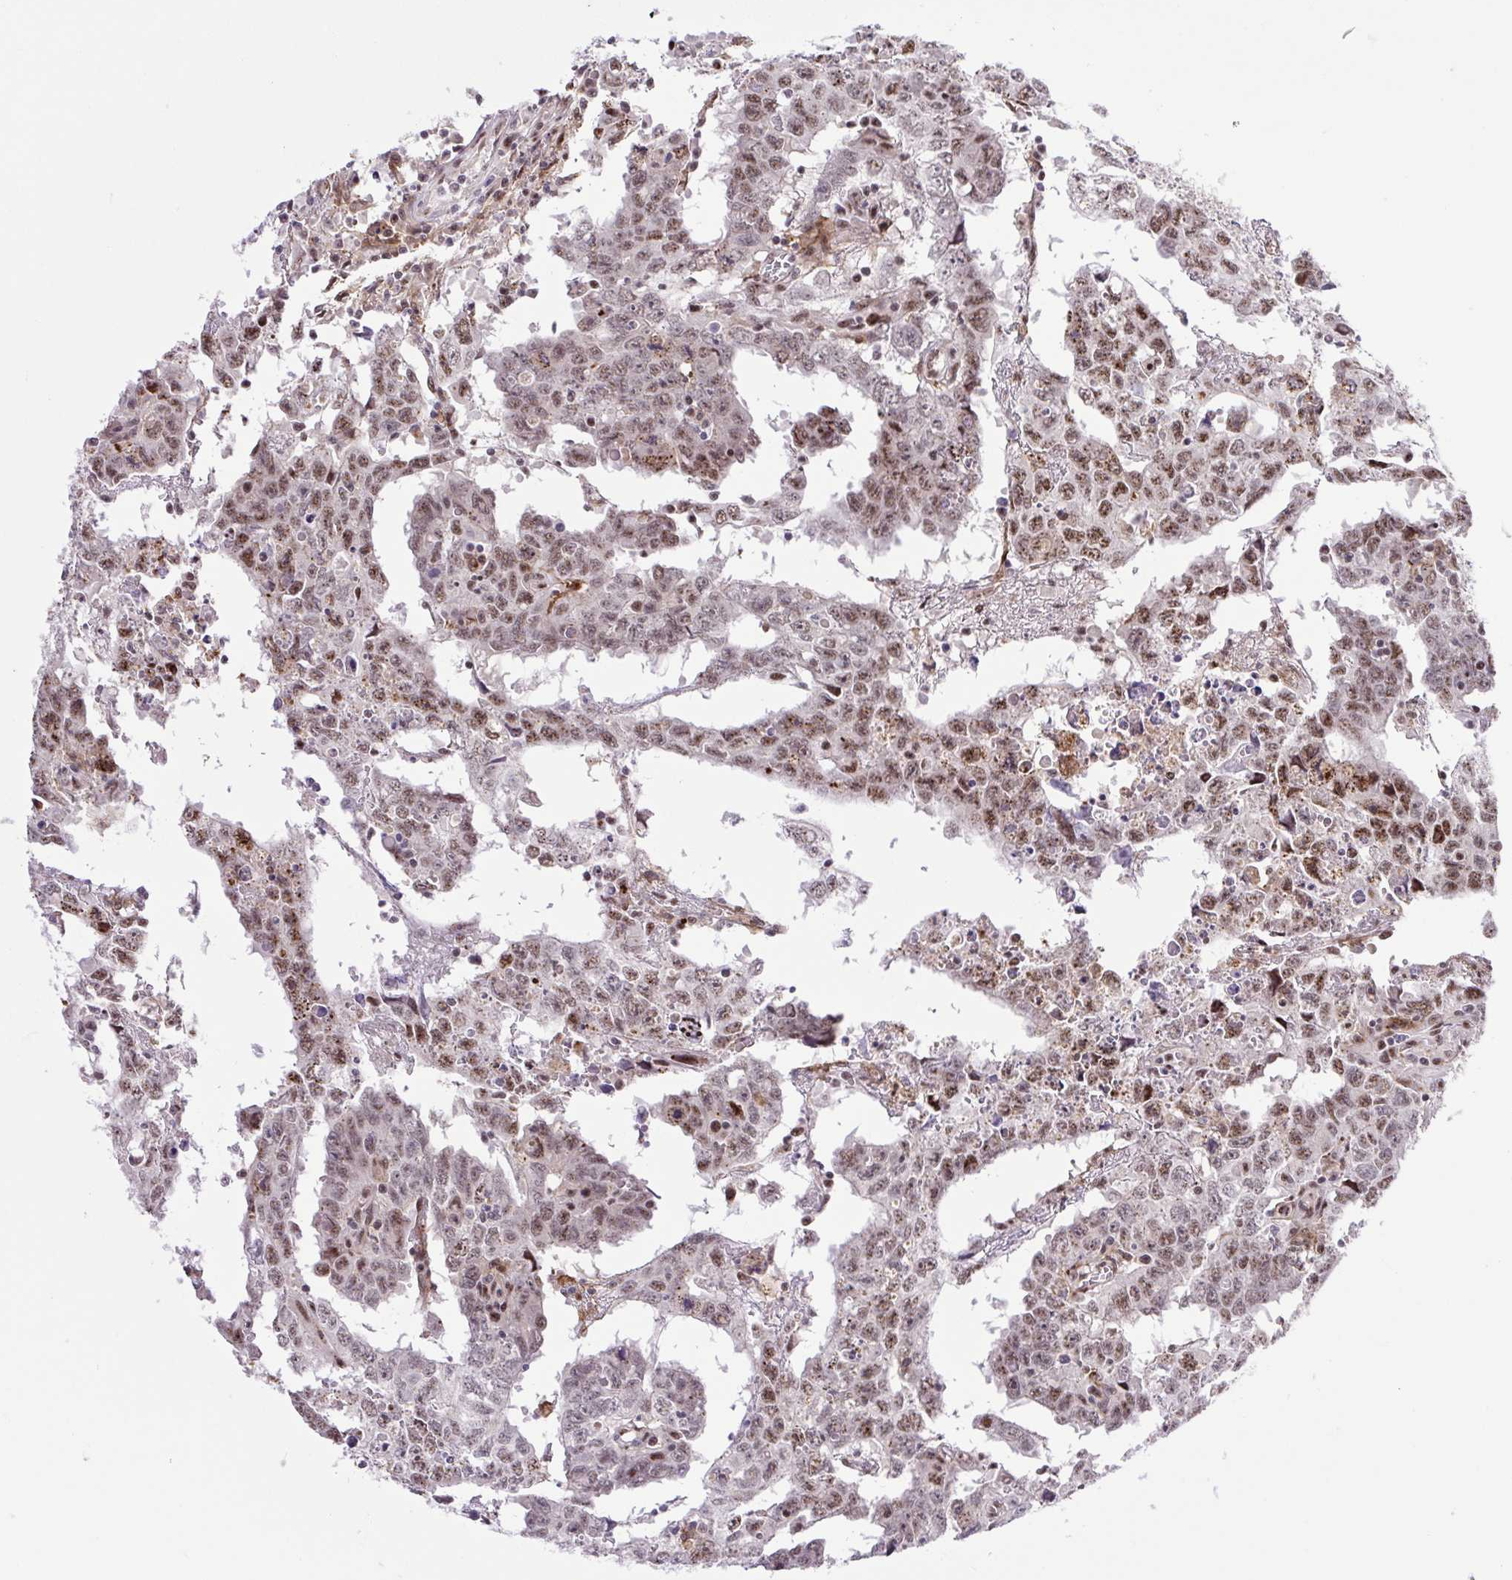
{"staining": {"intensity": "moderate", "quantity": ">75%", "location": "nuclear"}, "tissue": "testis cancer", "cell_type": "Tumor cells", "image_type": "cancer", "snomed": [{"axis": "morphology", "description": "Carcinoma, Embryonal, NOS"}, {"axis": "topography", "description": "Testis"}], "caption": "Immunohistochemistry (IHC) image of human testis cancer stained for a protein (brown), which demonstrates medium levels of moderate nuclear staining in approximately >75% of tumor cells.", "gene": "ERG", "patient": {"sex": "male", "age": 22}}